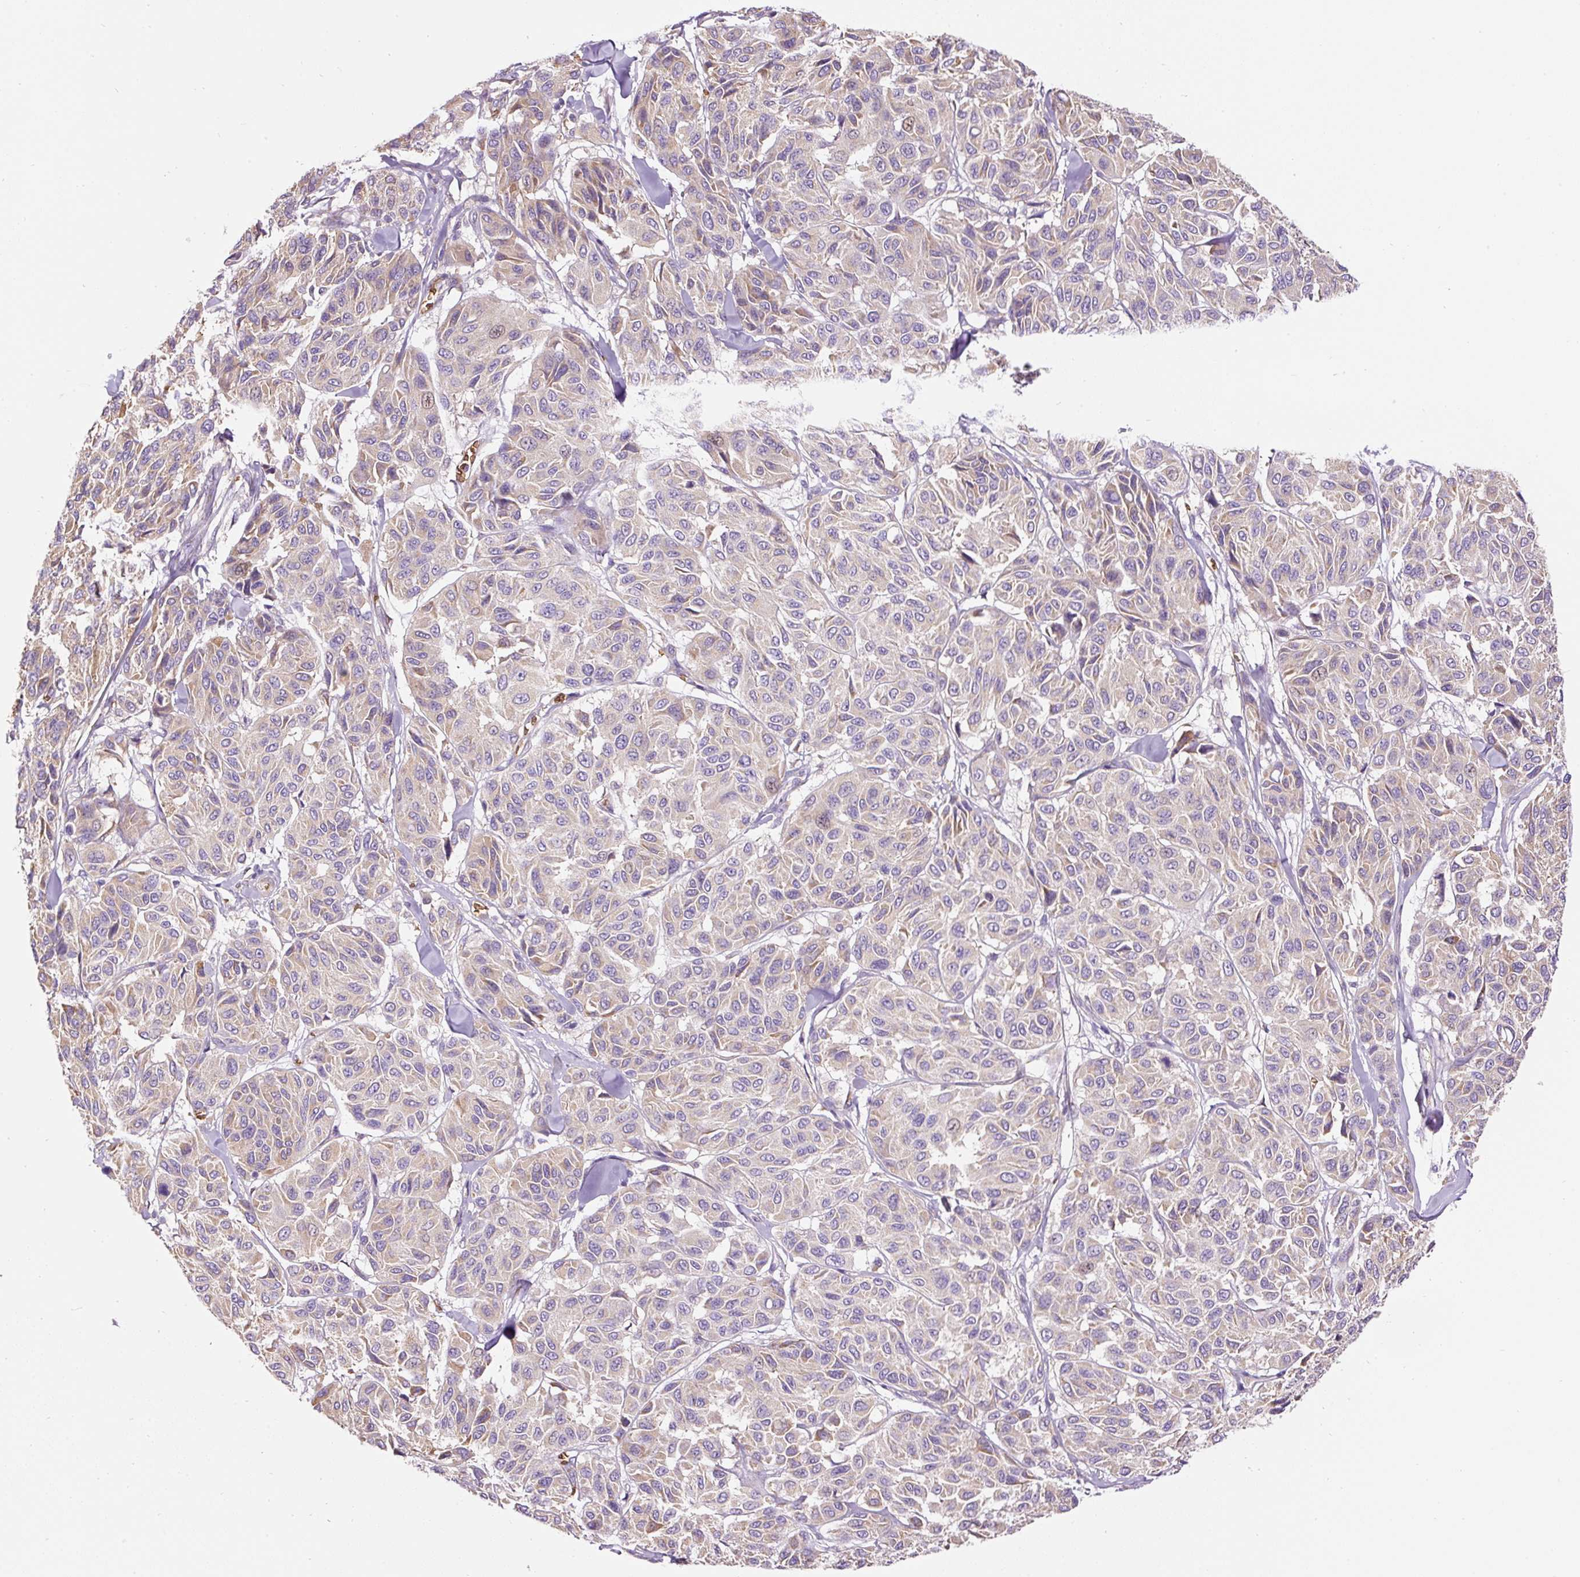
{"staining": {"intensity": "weak", "quantity": "25%-75%", "location": "cytoplasmic/membranous"}, "tissue": "melanoma", "cell_type": "Tumor cells", "image_type": "cancer", "snomed": [{"axis": "morphology", "description": "Malignant melanoma, NOS"}, {"axis": "topography", "description": "Skin"}], "caption": "A photomicrograph showing weak cytoplasmic/membranous expression in about 25%-75% of tumor cells in melanoma, as visualized by brown immunohistochemical staining.", "gene": "PRRC2A", "patient": {"sex": "female", "age": 66}}